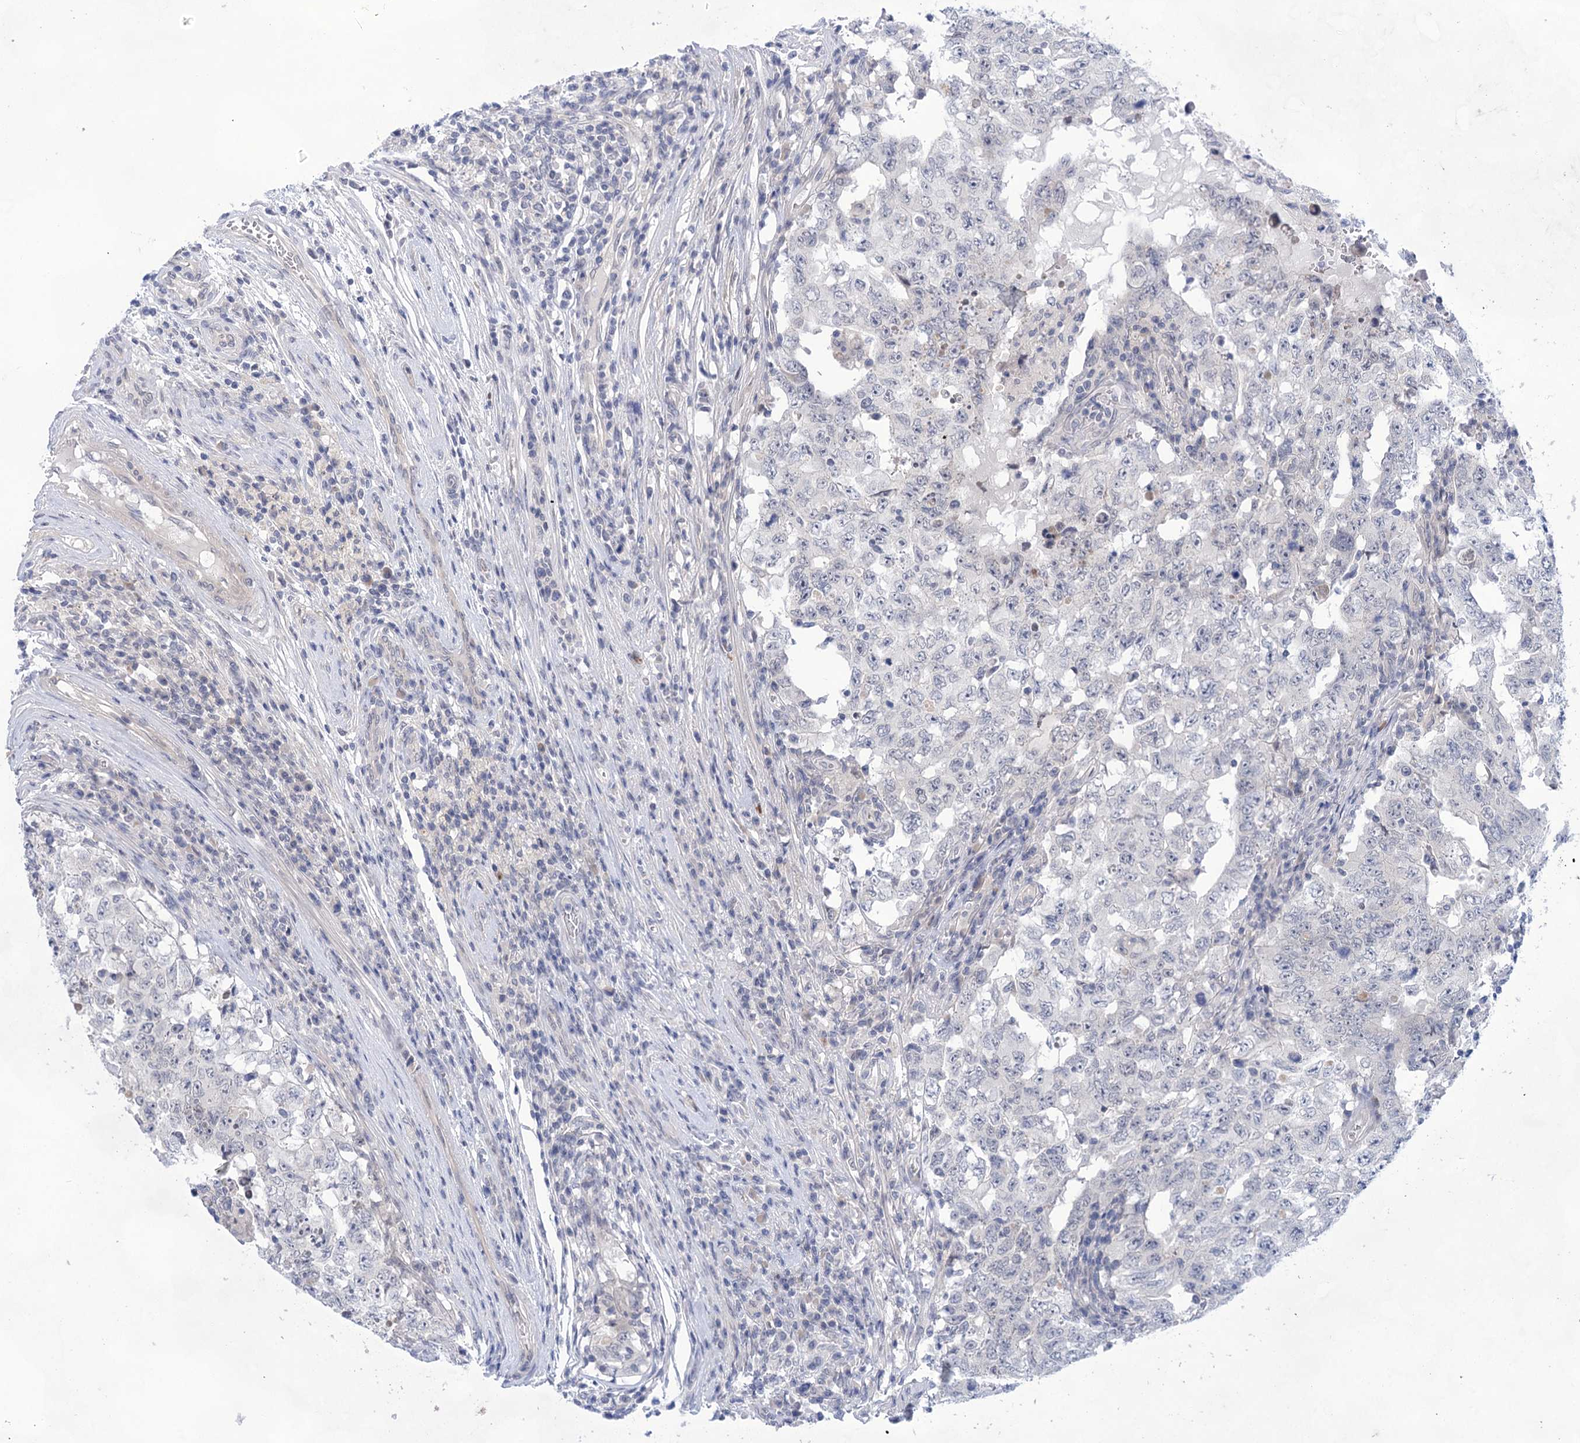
{"staining": {"intensity": "negative", "quantity": "none", "location": "none"}, "tissue": "testis cancer", "cell_type": "Tumor cells", "image_type": "cancer", "snomed": [{"axis": "morphology", "description": "Carcinoma, Embryonal, NOS"}, {"axis": "topography", "description": "Testis"}], "caption": "A histopathology image of human testis cancer (embryonal carcinoma) is negative for staining in tumor cells.", "gene": "LALBA", "patient": {"sex": "male", "age": 26}}